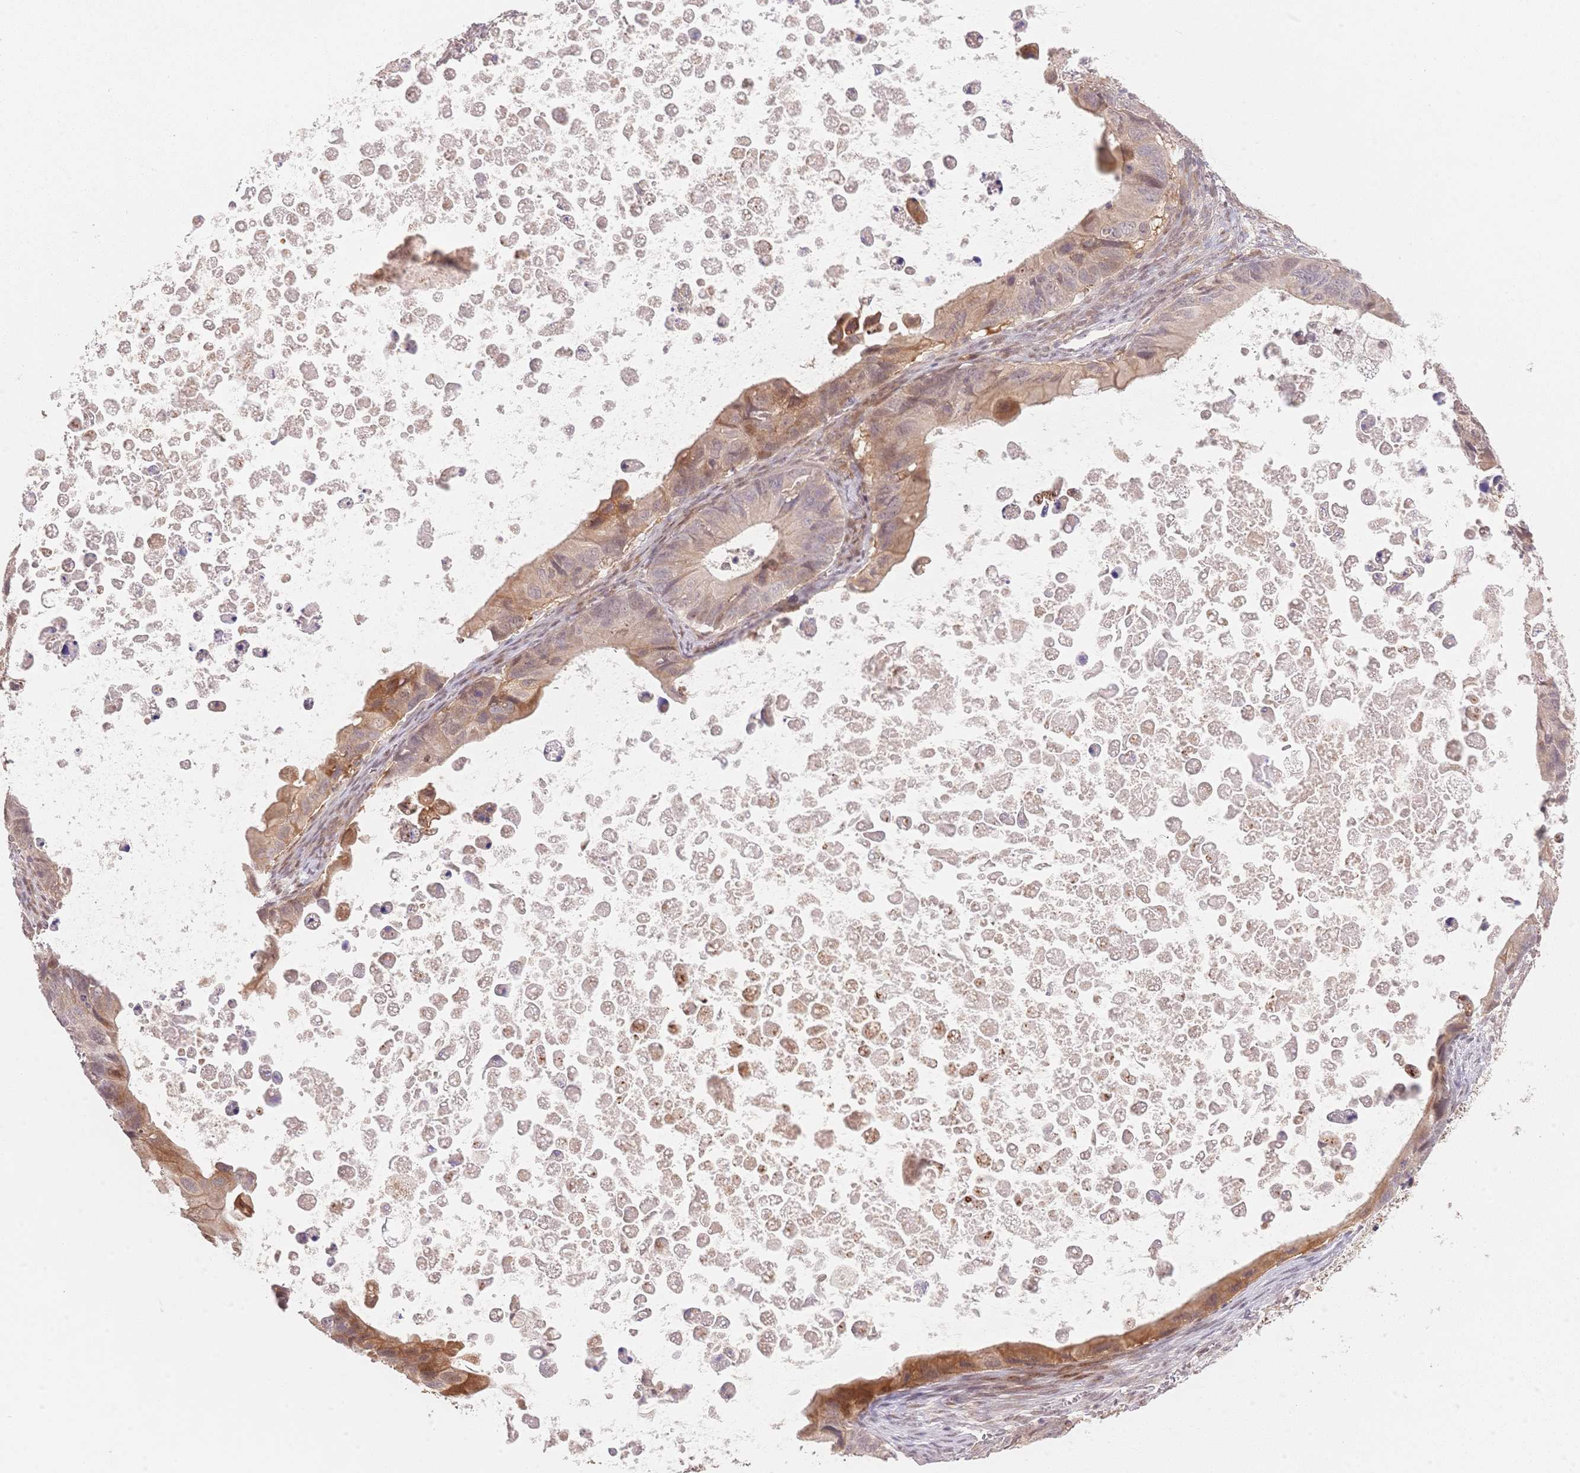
{"staining": {"intensity": "moderate", "quantity": ">75%", "location": "cytoplasmic/membranous,nuclear"}, "tissue": "ovarian cancer", "cell_type": "Tumor cells", "image_type": "cancer", "snomed": [{"axis": "morphology", "description": "Cystadenocarcinoma, mucinous, NOS"}, {"axis": "topography", "description": "Ovary"}], "caption": "Brown immunohistochemical staining in human ovarian cancer shows moderate cytoplasmic/membranous and nuclear expression in about >75% of tumor cells.", "gene": "STK39", "patient": {"sex": "female", "age": 64}}